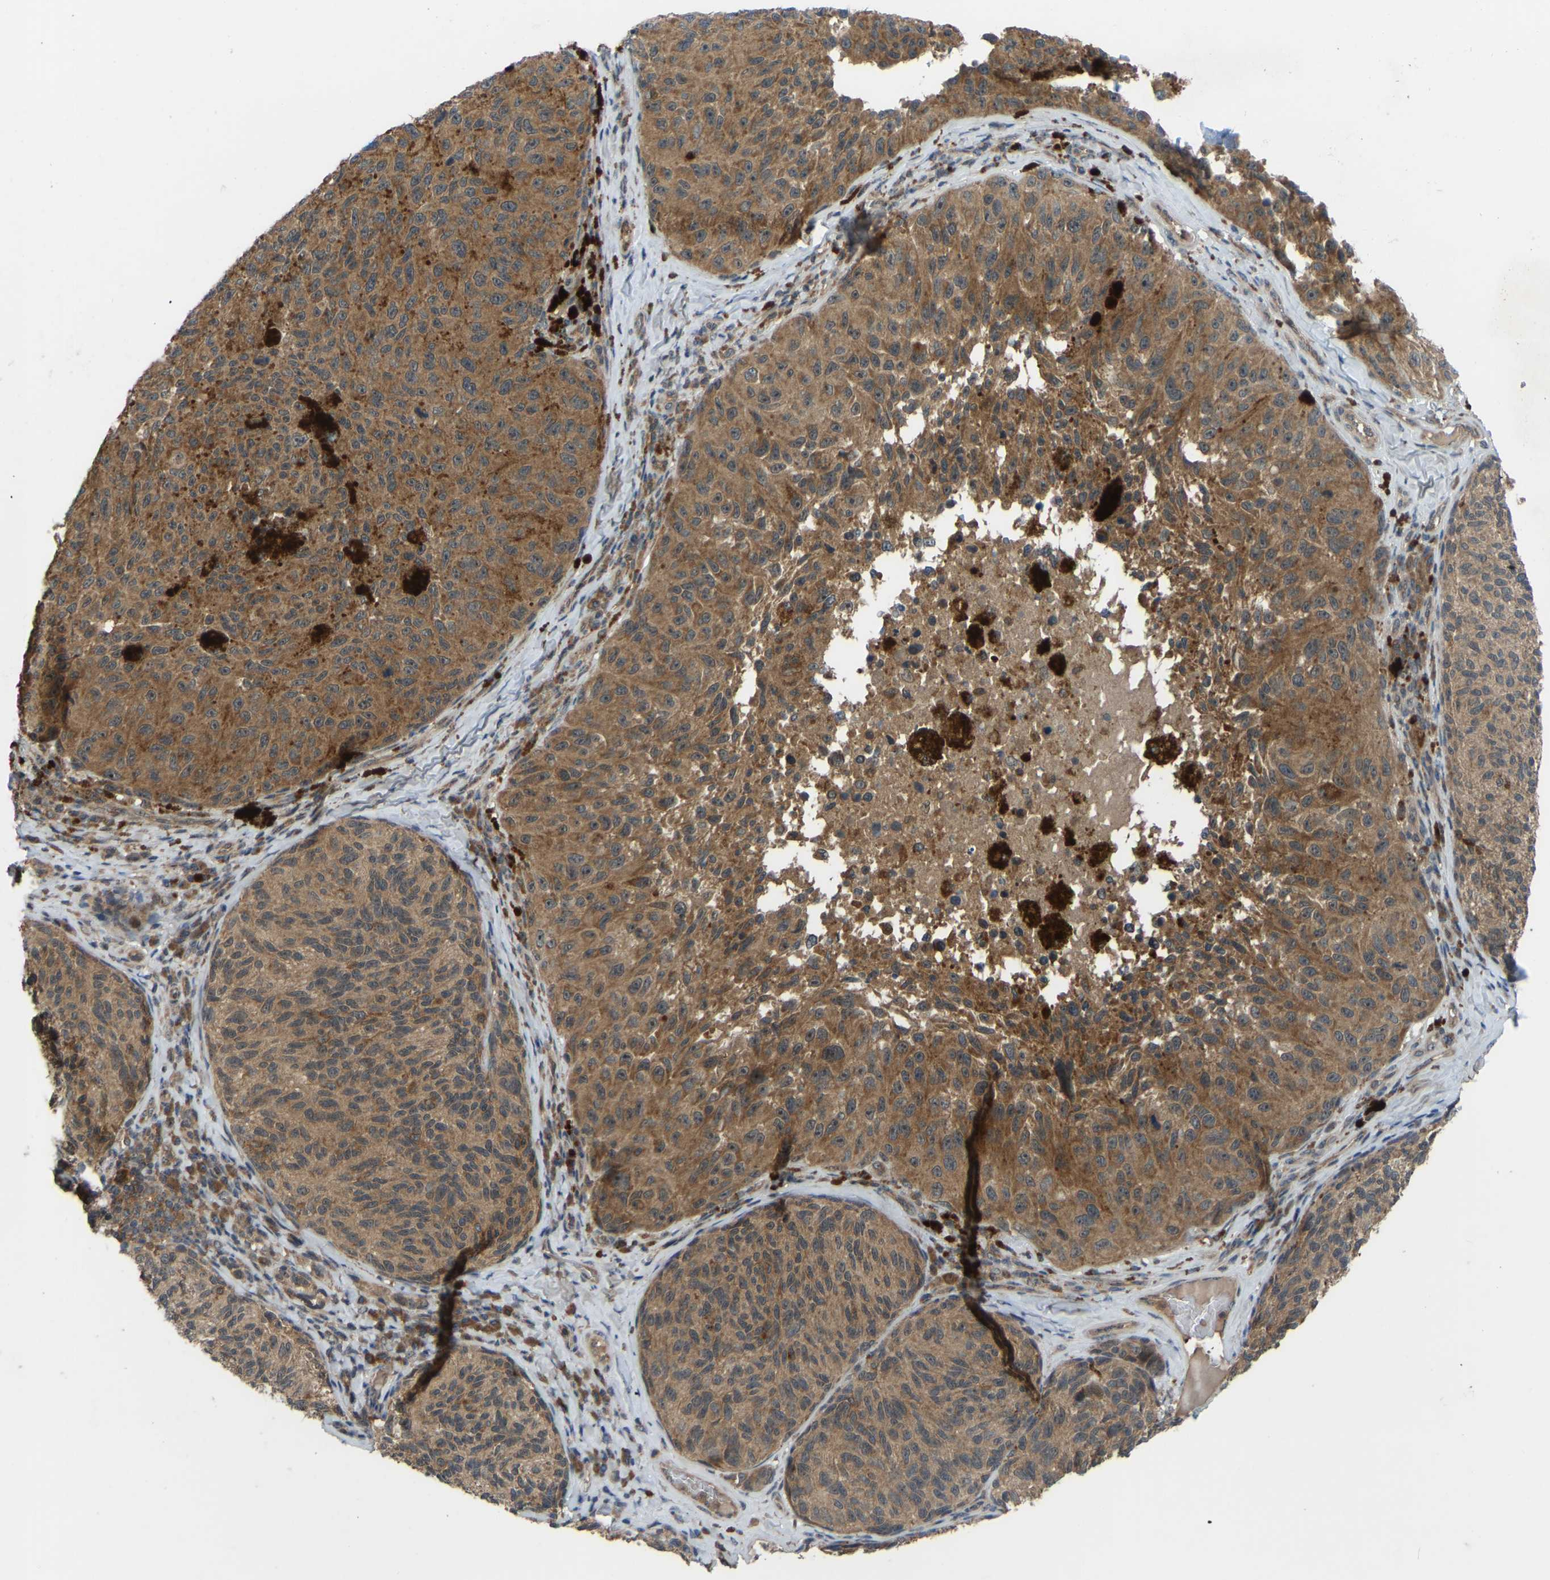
{"staining": {"intensity": "moderate", "quantity": ">75%", "location": "cytoplasmic/membranous"}, "tissue": "melanoma", "cell_type": "Tumor cells", "image_type": "cancer", "snomed": [{"axis": "morphology", "description": "Malignant melanoma, NOS"}, {"axis": "topography", "description": "Skin"}], "caption": "Protein expression by immunohistochemistry demonstrates moderate cytoplasmic/membranous positivity in about >75% of tumor cells in malignant melanoma. (brown staining indicates protein expression, while blue staining denotes nuclei).", "gene": "ZNF71", "patient": {"sex": "female", "age": 73}}